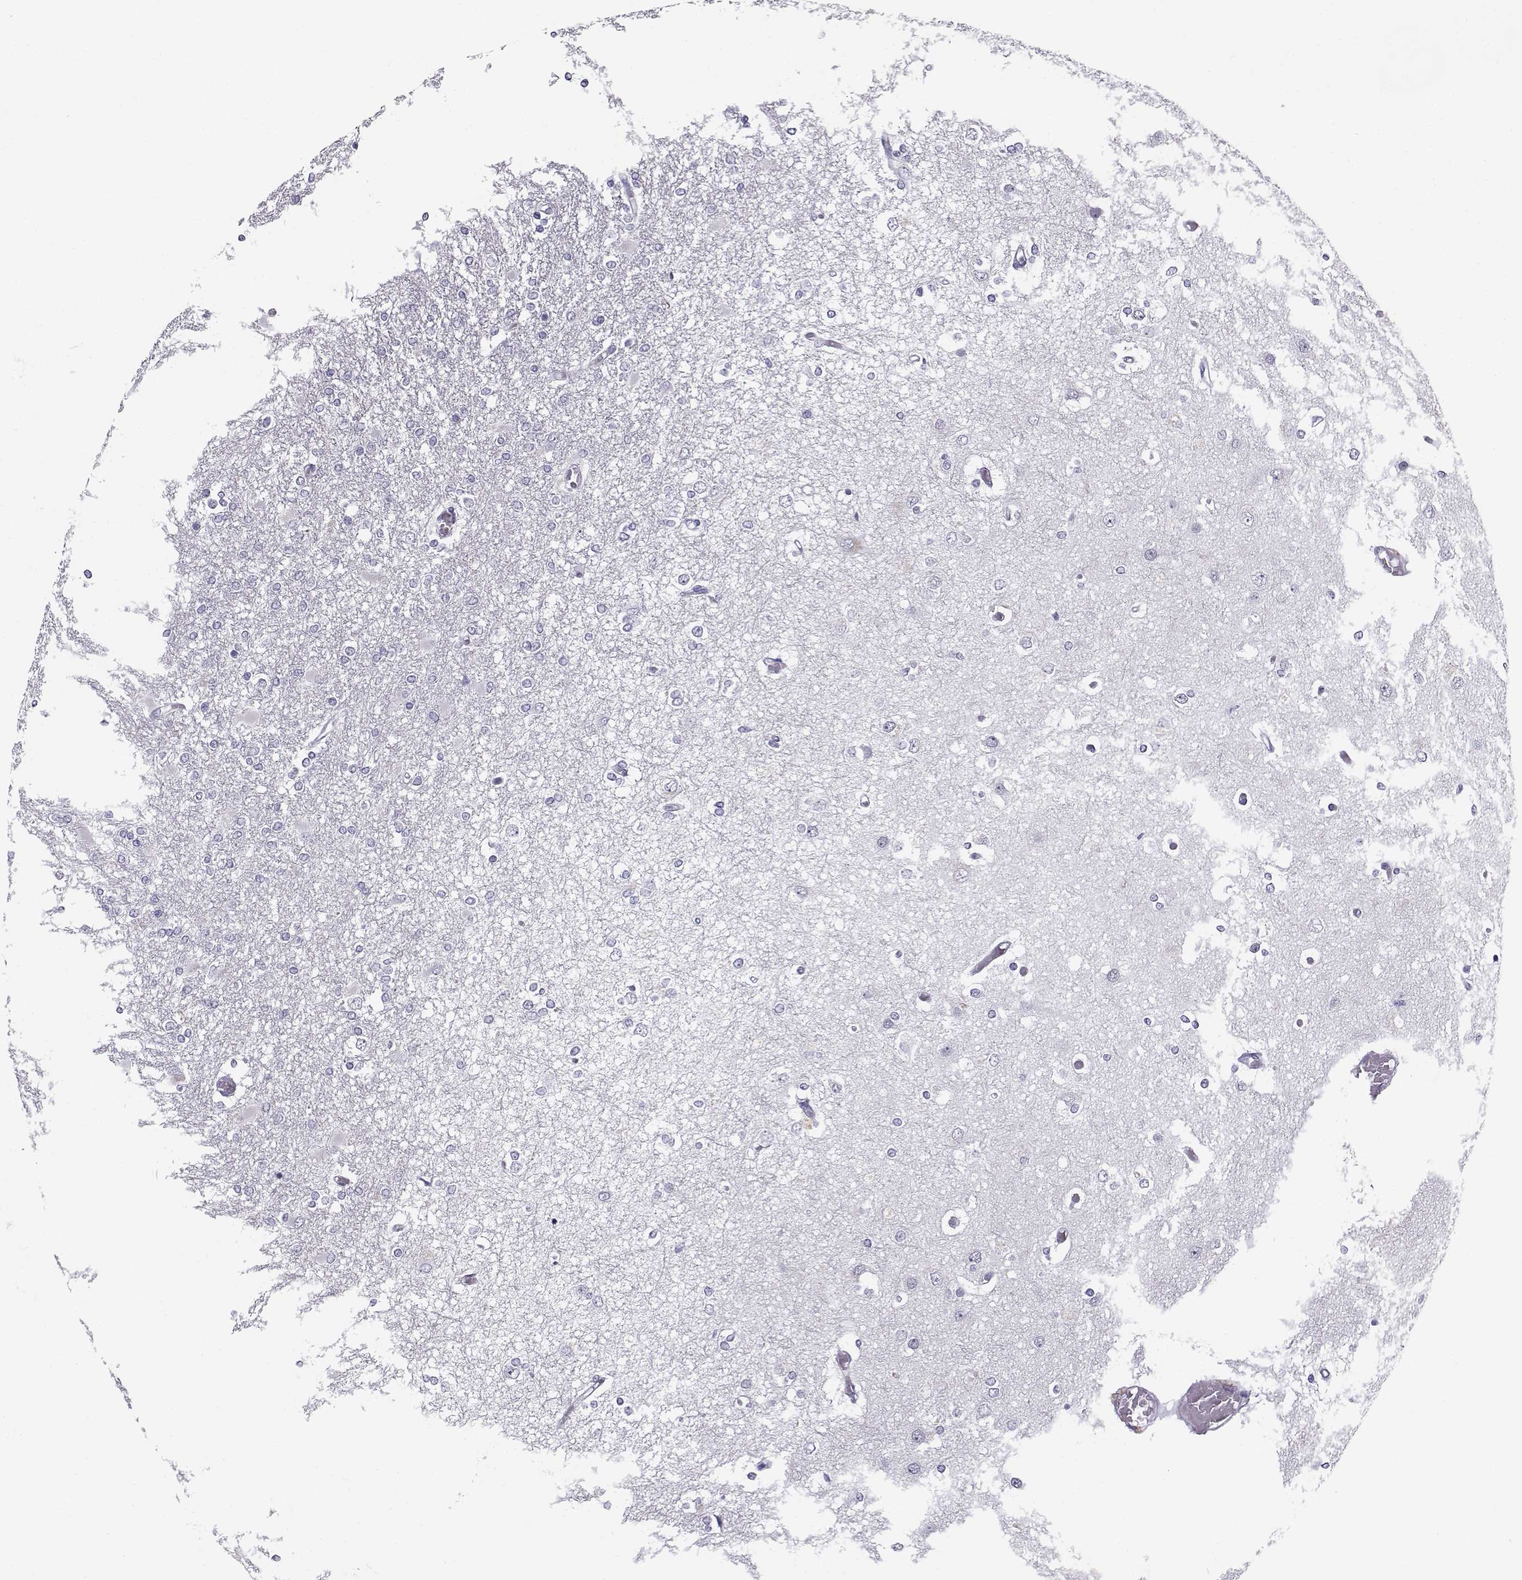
{"staining": {"intensity": "negative", "quantity": "none", "location": "none"}, "tissue": "glioma", "cell_type": "Tumor cells", "image_type": "cancer", "snomed": [{"axis": "morphology", "description": "Glioma, malignant, High grade"}, {"axis": "topography", "description": "Cerebral cortex"}], "caption": "This micrograph is of glioma stained with immunohistochemistry to label a protein in brown with the nuclei are counter-stained blue. There is no positivity in tumor cells.", "gene": "CFAP77", "patient": {"sex": "male", "age": 79}}